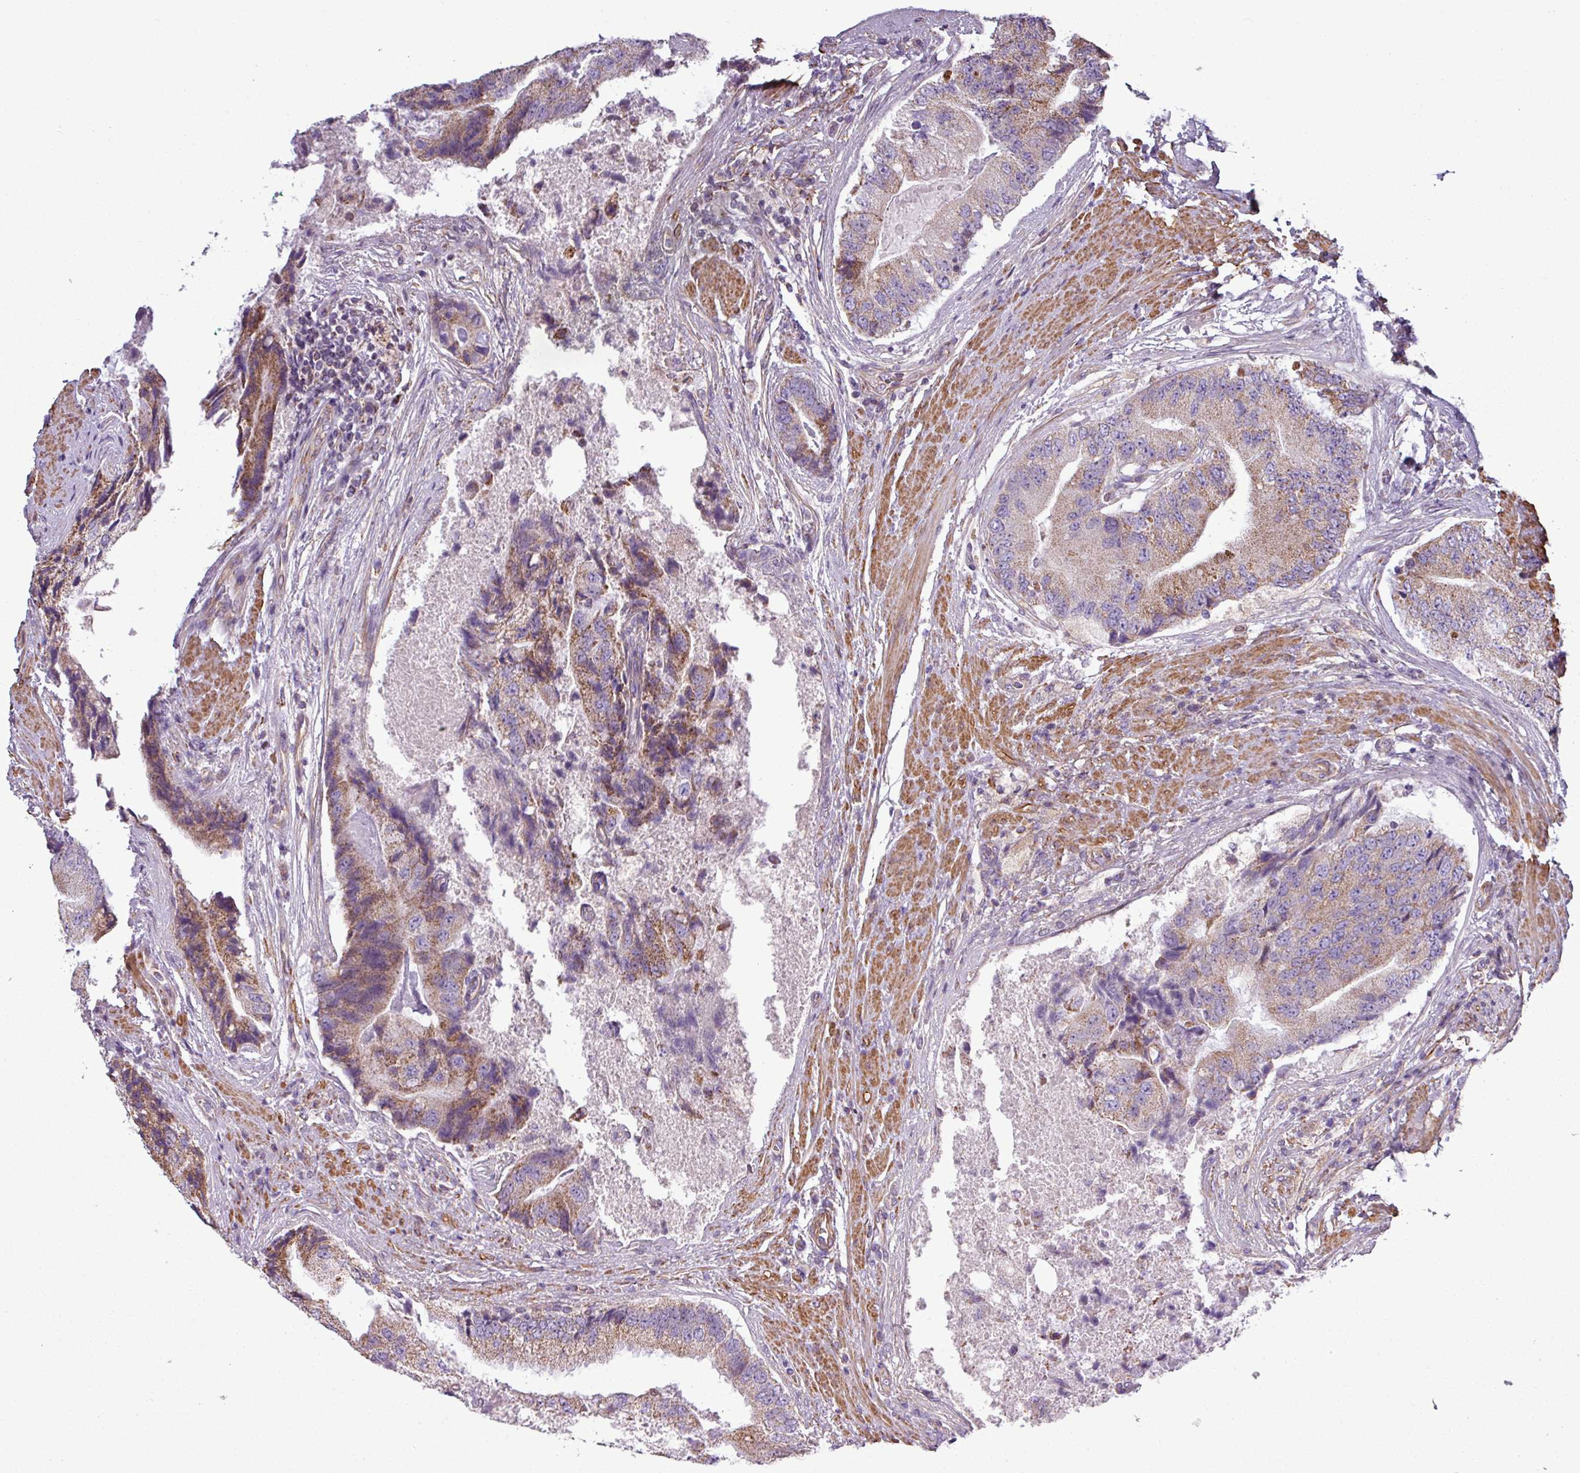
{"staining": {"intensity": "moderate", "quantity": "25%-75%", "location": "cytoplasmic/membranous"}, "tissue": "prostate cancer", "cell_type": "Tumor cells", "image_type": "cancer", "snomed": [{"axis": "morphology", "description": "Adenocarcinoma, High grade"}, {"axis": "topography", "description": "Prostate"}], "caption": "The histopathology image demonstrates immunohistochemical staining of adenocarcinoma (high-grade) (prostate). There is moderate cytoplasmic/membranous positivity is present in about 25%-75% of tumor cells.", "gene": "BTN2A2", "patient": {"sex": "male", "age": 70}}